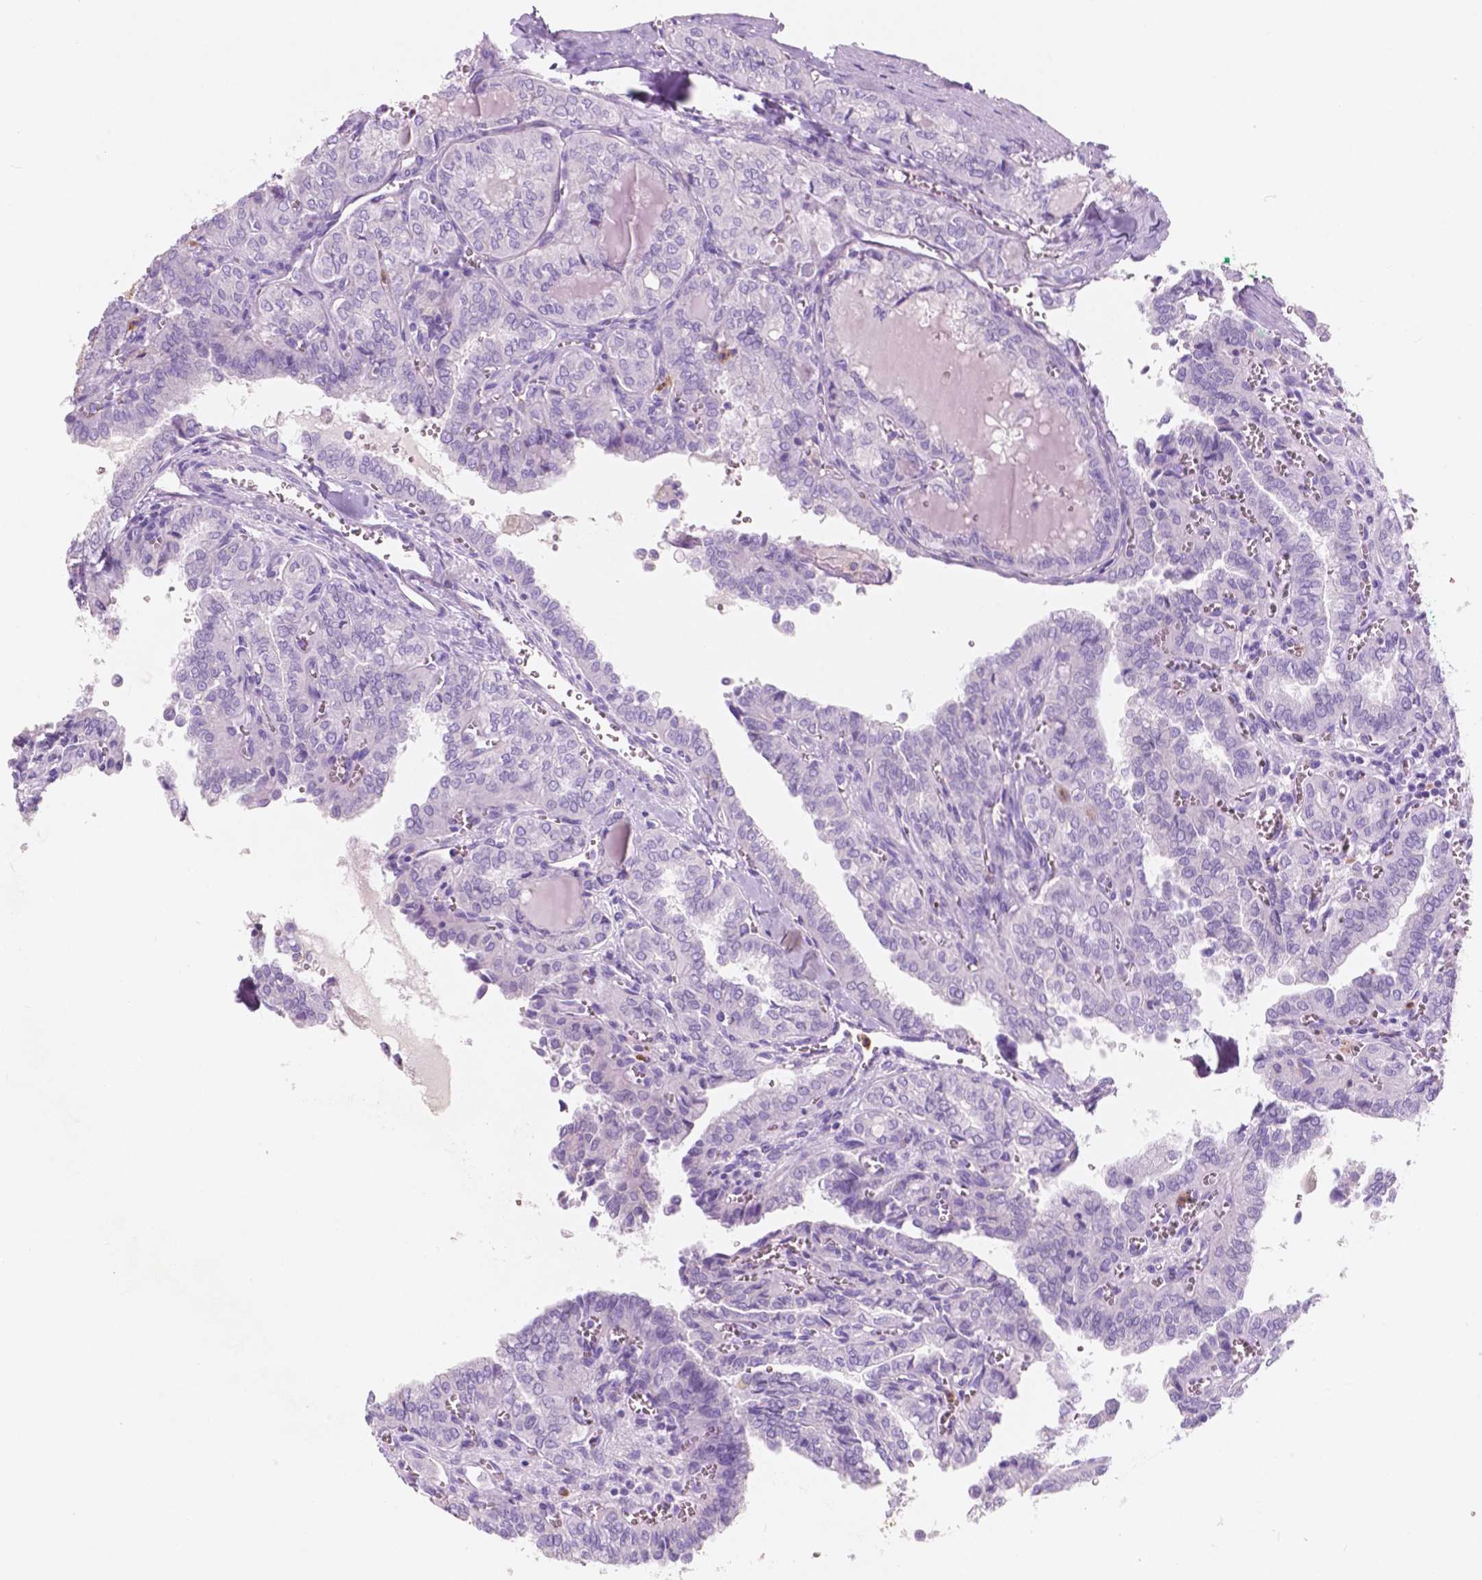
{"staining": {"intensity": "negative", "quantity": "none", "location": "none"}, "tissue": "thyroid cancer", "cell_type": "Tumor cells", "image_type": "cancer", "snomed": [{"axis": "morphology", "description": "Papillary adenocarcinoma, NOS"}, {"axis": "topography", "description": "Thyroid gland"}], "caption": "A high-resolution micrograph shows IHC staining of thyroid cancer (papillary adenocarcinoma), which displays no significant staining in tumor cells.", "gene": "CUZD1", "patient": {"sex": "female", "age": 41}}